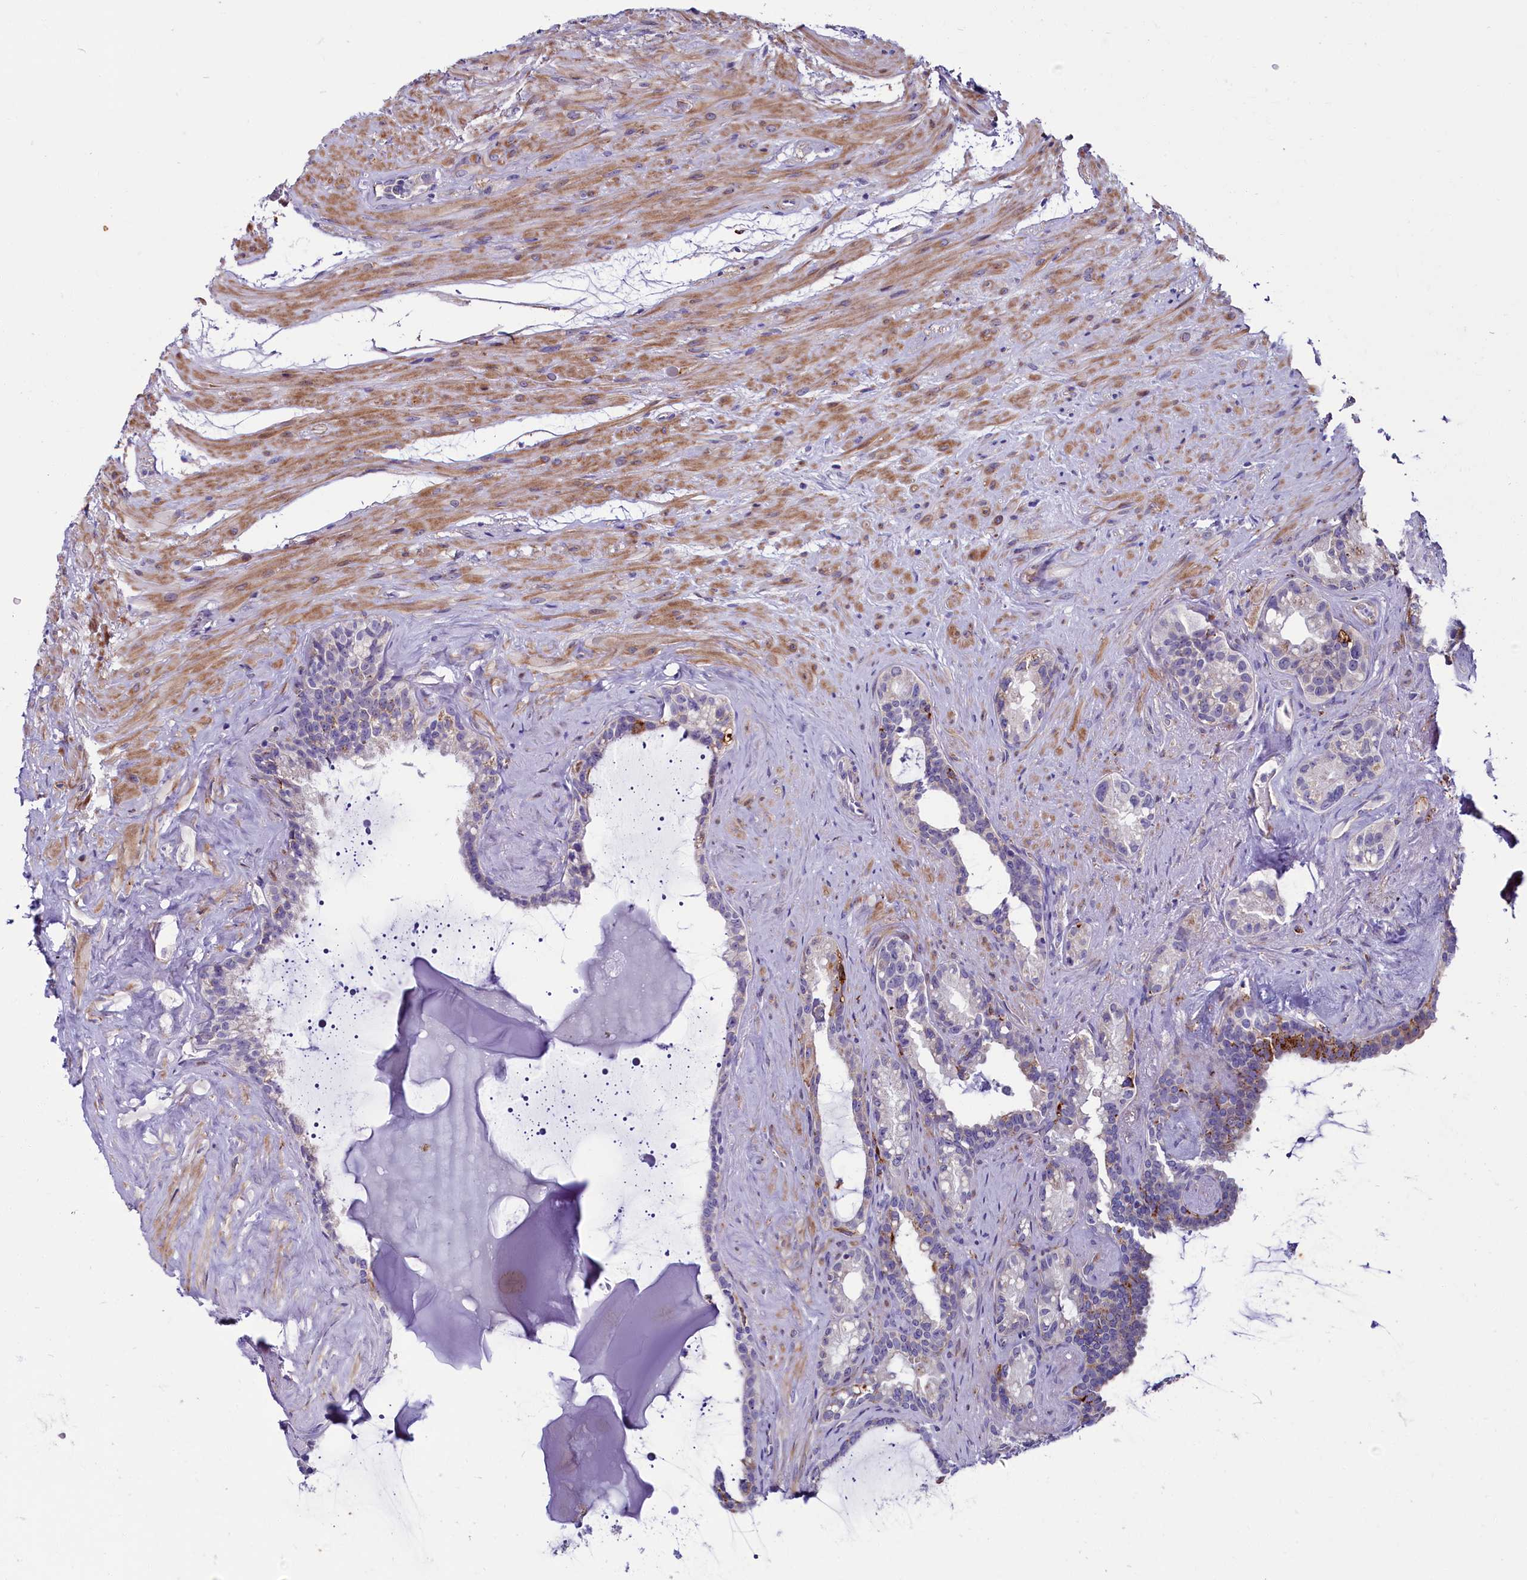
{"staining": {"intensity": "moderate", "quantity": "<25%", "location": "cytoplasmic/membranous"}, "tissue": "seminal vesicle", "cell_type": "Glandular cells", "image_type": "normal", "snomed": [{"axis": "morphology", "description": "Normal tissue, NOS"}, {"axis": "topography", "description": "Prostate"}, {"axis": "topography", "description": "Seminal veicle"}], "caption": "Seminal vesicle stained with DAB (3,3'-diaminobenzidine) IHC reveals low levels of moderate cytoplasmic/membranous positivity in about <25% of glandular cells.", "gene": "IL20RA", "patient": {"sex": "male", "age": 79}}